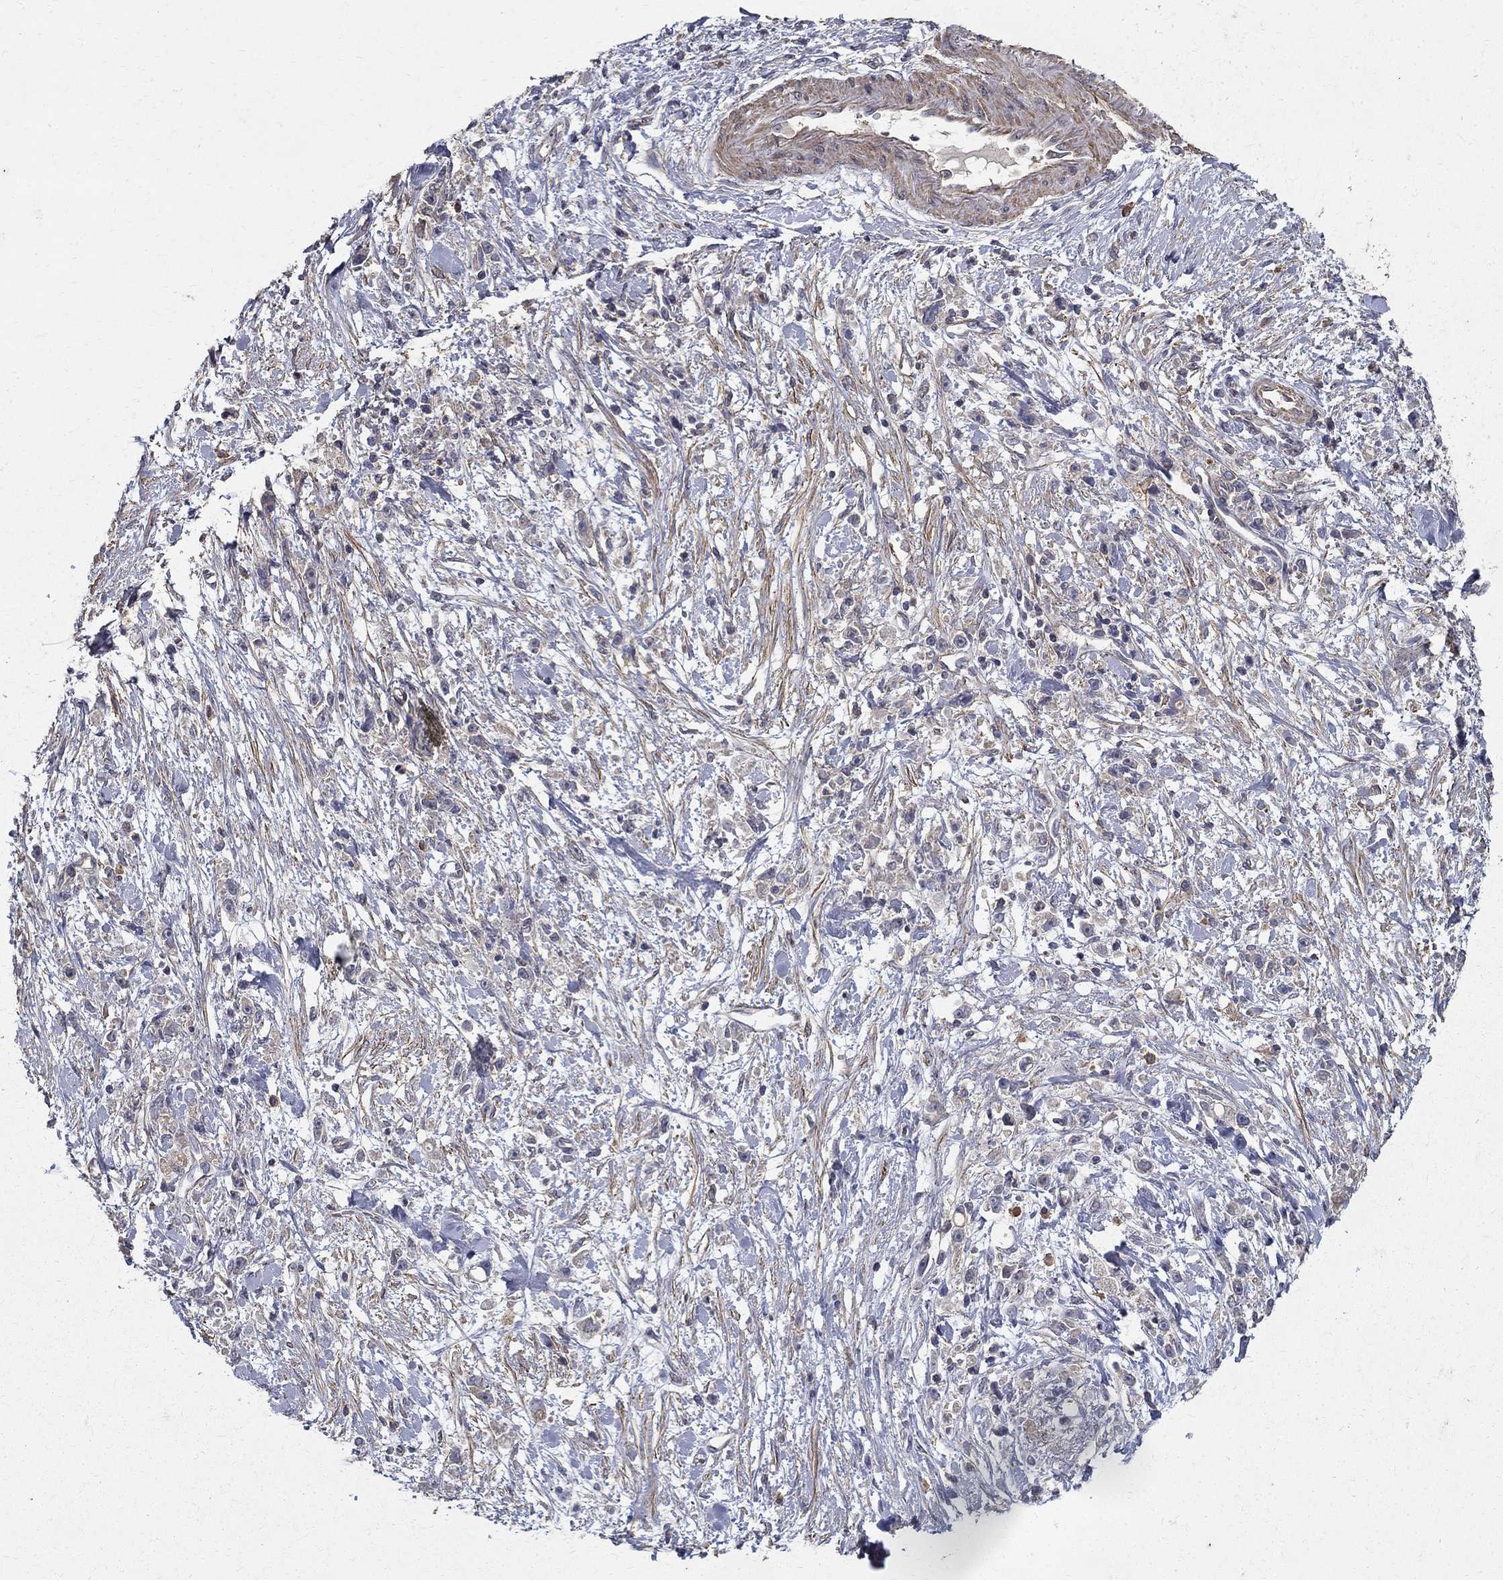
{"staining": {"intensity": "negative", "quantity": "none", "location": "none"}, "tissue": "stomach cancer", "cell_type": "Tumor cells", "image_type": "cancer", "snomed": [{"axis": "morphology", "description": "Adenocarcinoma, NOS"}, {"axis": "topography", "description": "Stomach"}], "caption": "Immunohistochemistry (IHC) micrograph of neoplastic tissue: stomach cancer stained with DAB (3,3'-diaminobenzidine) reveals no significant protein staining in tumor cells.", "gene": "MPP2", "patient": {"sex": "female", "age": 59}}